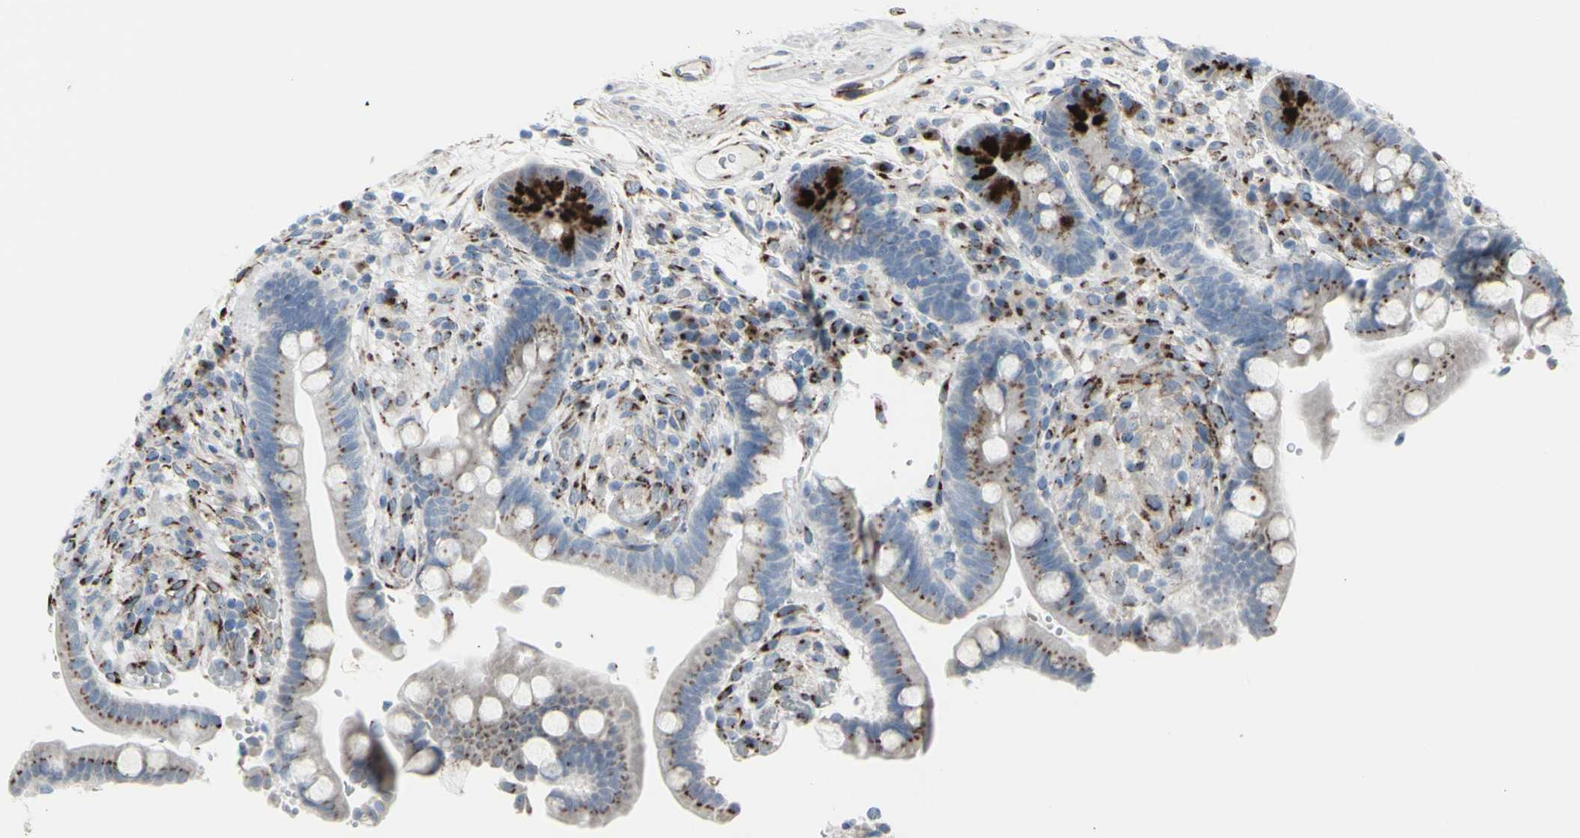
{"staining": {"intensity": "moderate", "quantity": ">75%", "location": "cytoplasmic/membranous"}, "tissue": "colon", "cell_type": "Endothelial cells", "image_type": "normal", "snomed": [{"axis": "morphology", "description": "Normal tissue, NOS"}, {"axis": "topography", "description": "Colon"}], "caption": "About >75% of endothelial cells in normal colon demonstrate moderate cytoplasmic/membranous protein staining as visualized by brown immunohistochemical staining.", "gene": "GLG1", "patient": {"sex": "male", "age": 73}}